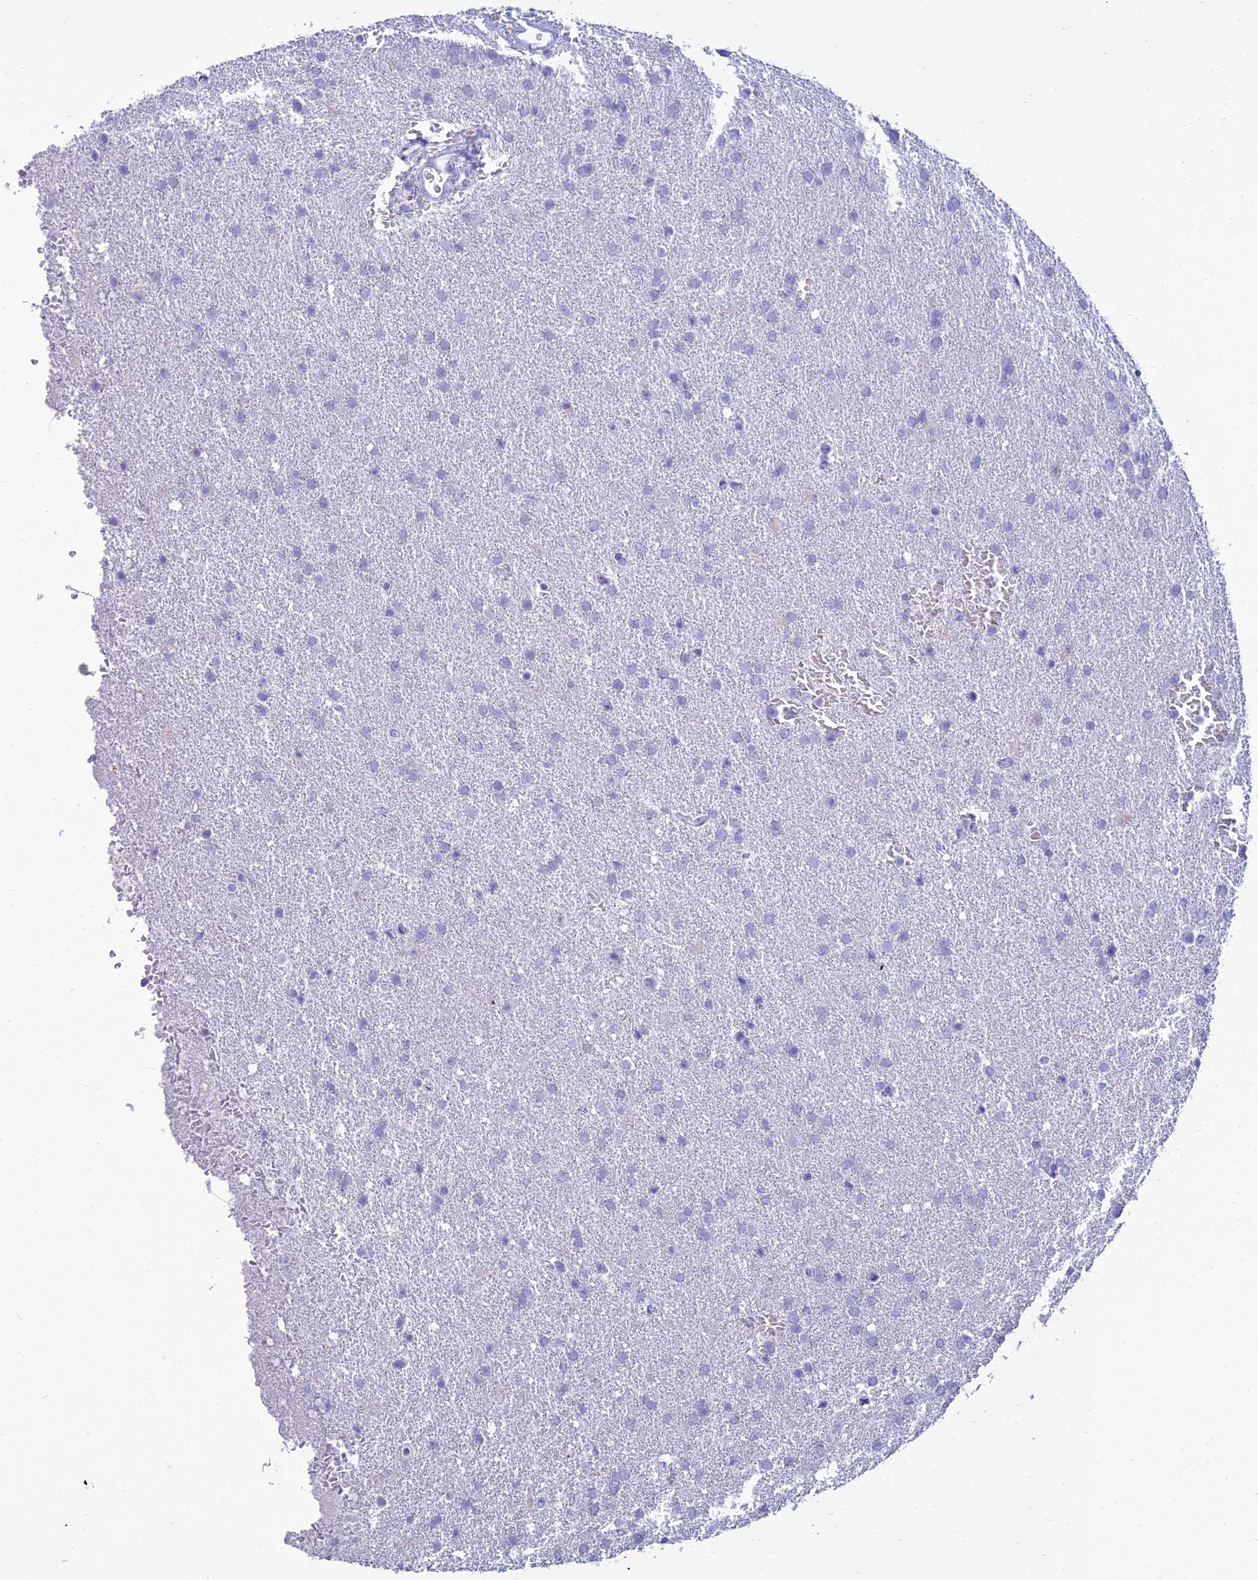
{"staining": {"intensity": "negative", "quantity": "none", "location": "none"}, "tissue": "glioma", "cell_type": "Tumor cells", "image_type": "cancer", "snomed": [{"axis": "morphology", "description": "Glioma, malignant, High grade"}, {"axis": "topography", "description": "Brain"}], "caption": "This histopathology image is of glioma stained with immunohistochemistry to label a protein in brown with the nuclei are counter-stained blue. There is no positivity in tumor cells. (Brightfield microscopy of DAB (3,3'-diaminobenzidine) immunohistochemistry at high magnification).", "gene": "MAL2", "patient": {"sex": "male", "age": 72}}